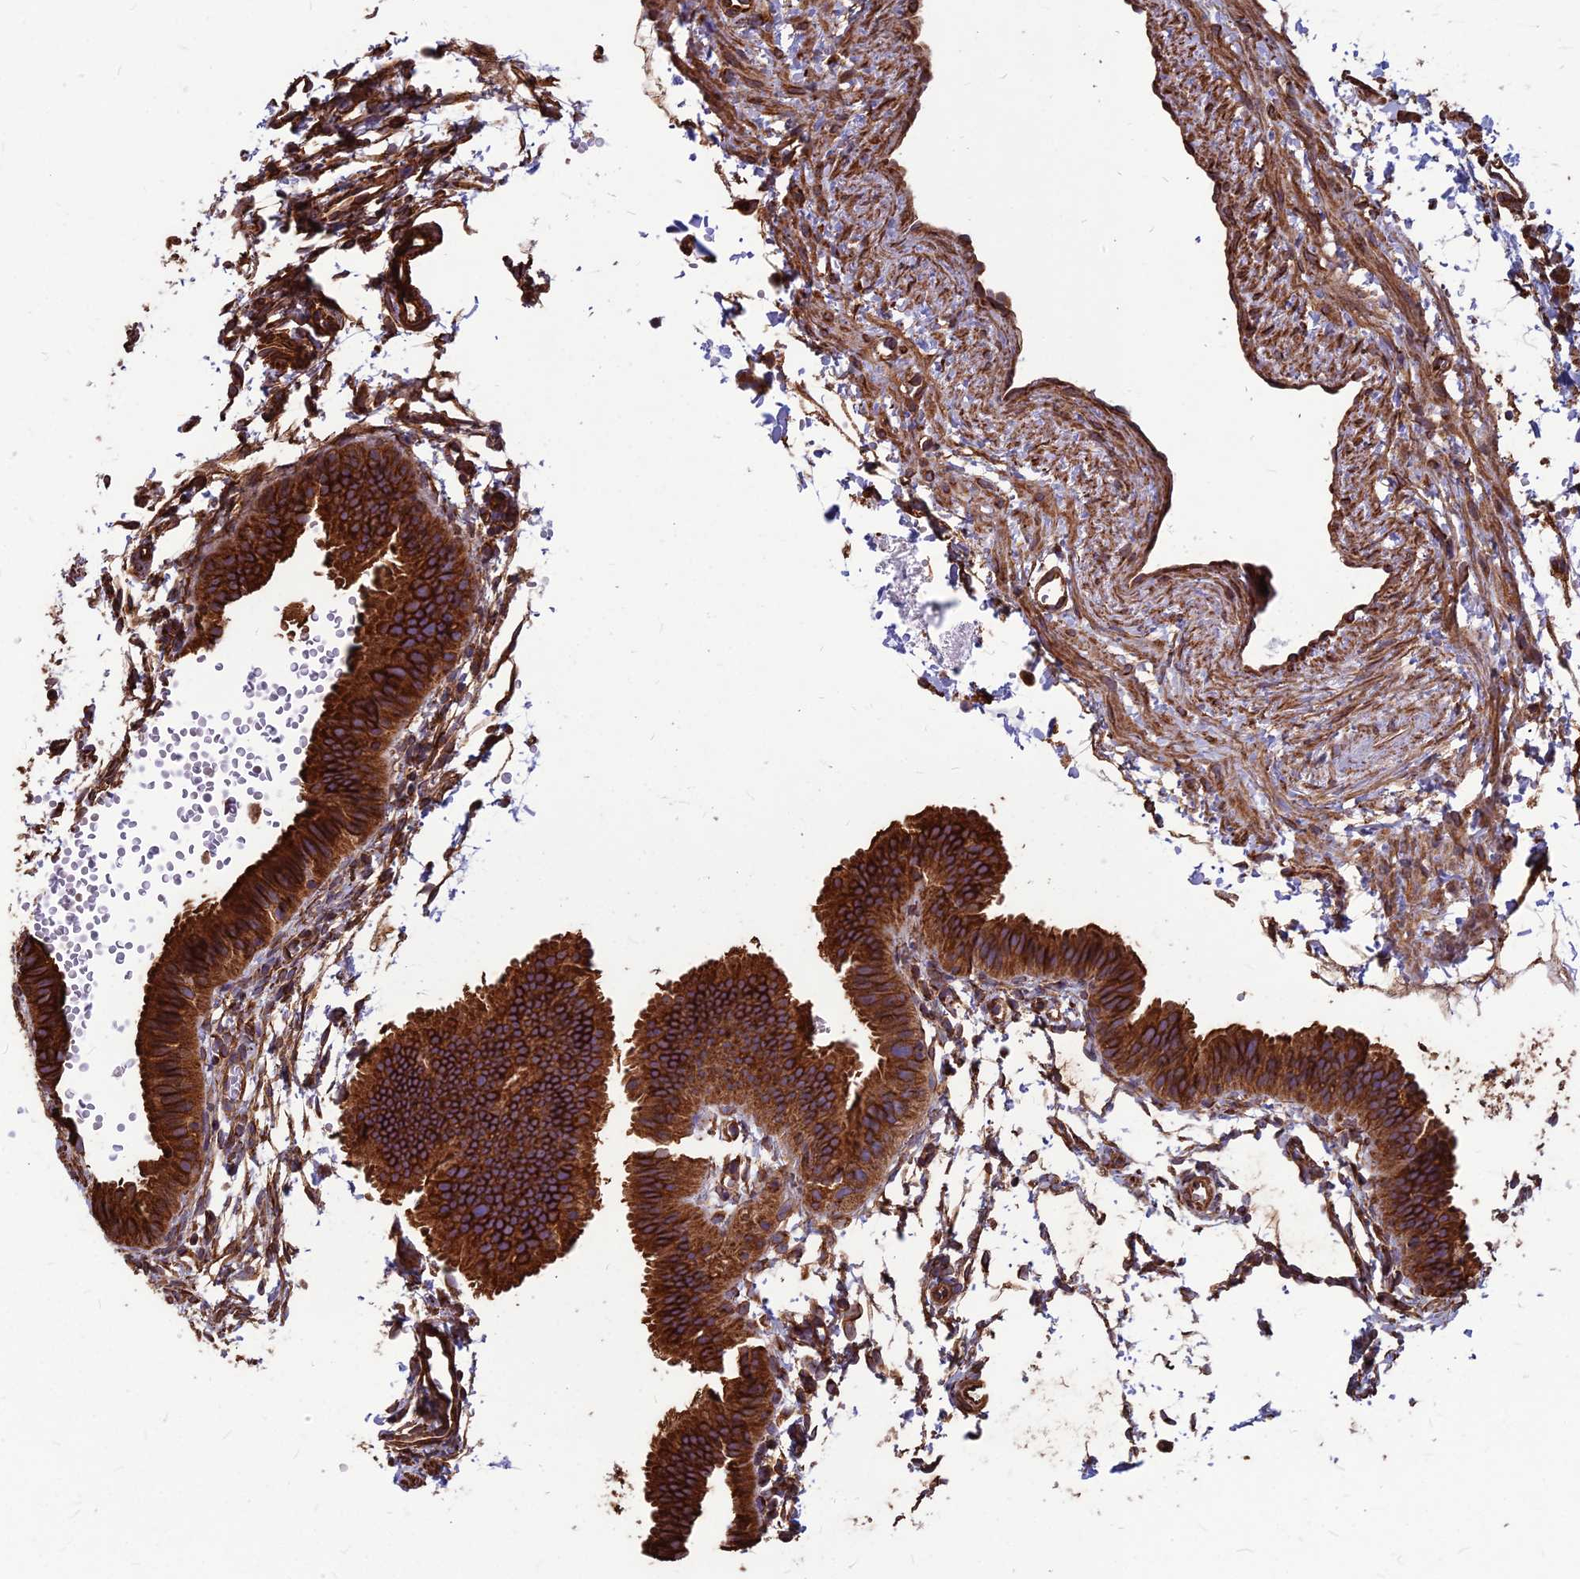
{"staining": {"intensity": "strong", "quantity": ">75%", "location": "cytoplasmic/membranous"}, "tissue": "fallopian tube", "cell_type": "Glandular cells", "image_type": "normal", "snomed": [{"axis": "morphology", "description": "Normal tissue, NOS"}, {"axis": "topography", "description": "Fallopian tube"}], "caption": "Glandular cells display high levels of strong cytoplasmic/membranous expression in about >75% of cells in benign fallopian tube. (DAB (3,3'-diaminobenzidine) = brown stain, brightfield microscopy at high magnification).", "gene": "LSM6", "patient": {"sex": "female", "age": 35}}